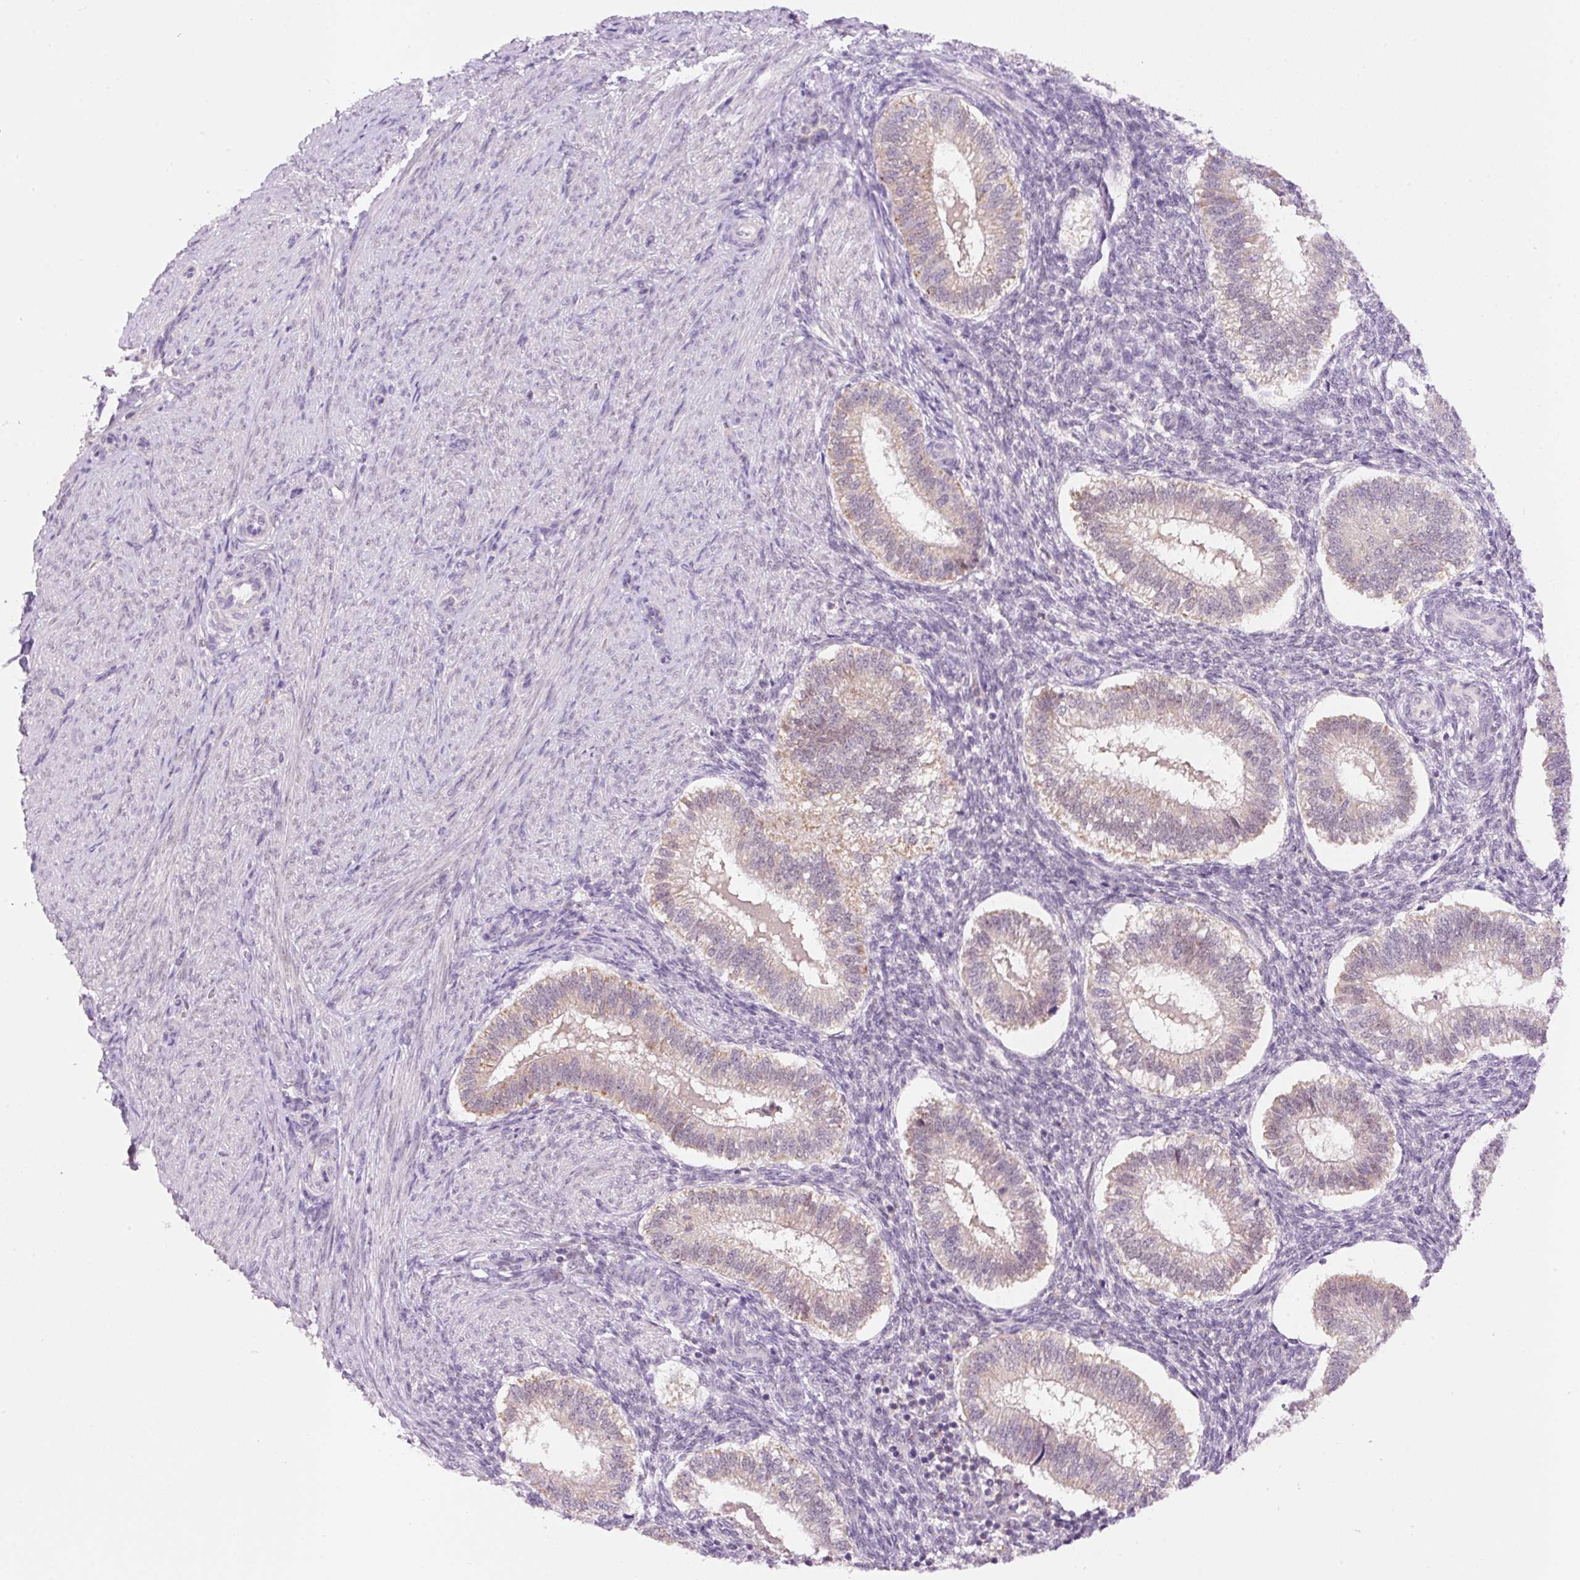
{"staining": {"intensity": "negative", "quantity": "none", "location": "none"}, "tissue": "endometrium", "cell_type": "Cells in endometrial stroma", "image_type": "normal", "snomed": [{"axis": "morphology", "description": "Normal tissue, NOS"}, {"axis": "topography", "description": "Endometrium"}], "caption": "Protein analysis of normal endometrium reveals no significant positivity in cells in endometrial stroma.", "gene": "PCK2", "patient": {"sex": "female", "age": 25}}